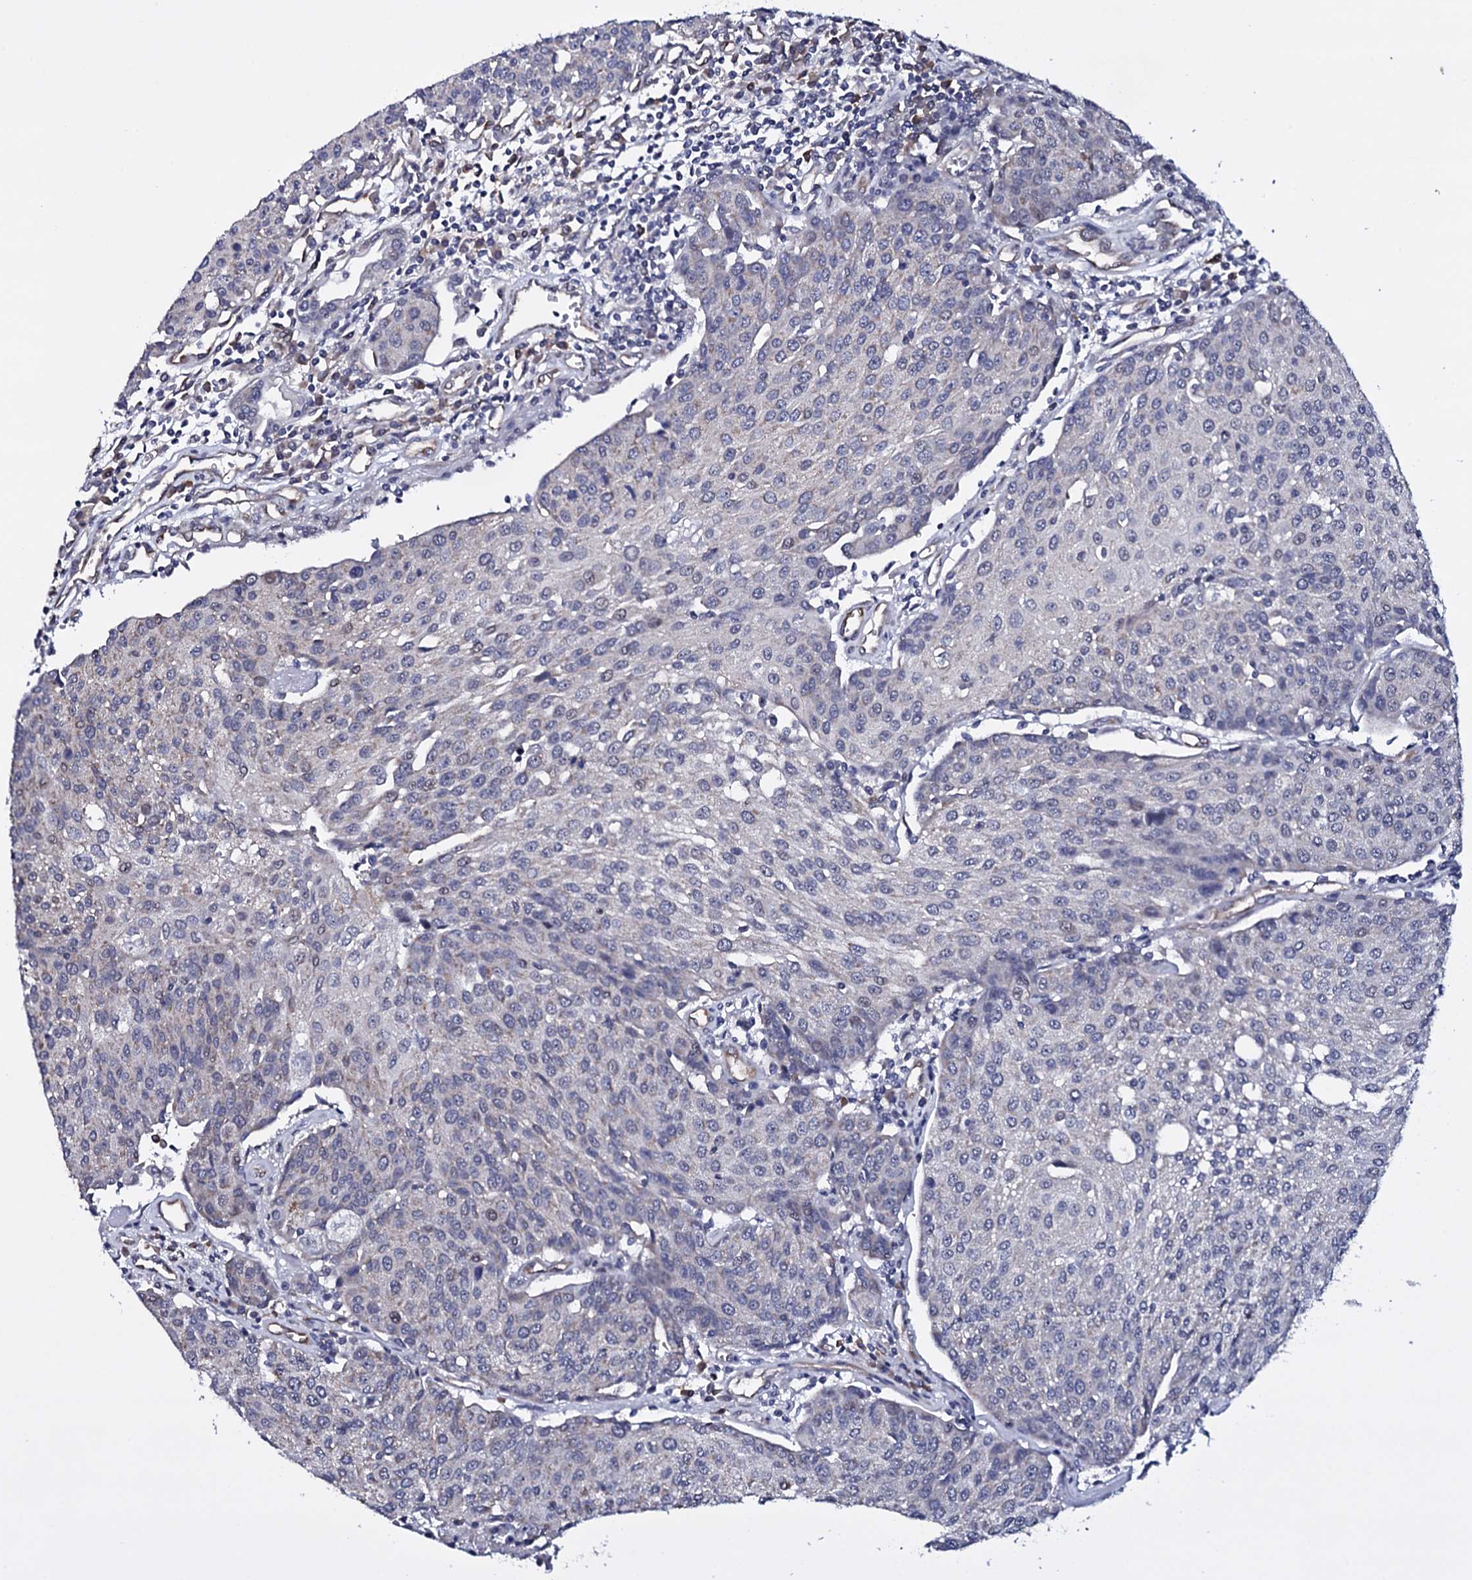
{"staining": {"intensity": "negative", "quantity": "none", "location": "none"}, "tissue": "urothelial cancer", "cell_type": "Tumor cells", "image_type": "cancer", "snomed": [{"axis": "morphology", "description": "Urothelial carcinoma, High grade"}, {"axis": "topography", "description": "Urinary bladder"}], "caption": "Tumor cells show no significant protein expression in urothelial cancer.", "gene": "GAREM1", "patient": {"sex": "female", "age": 85}}